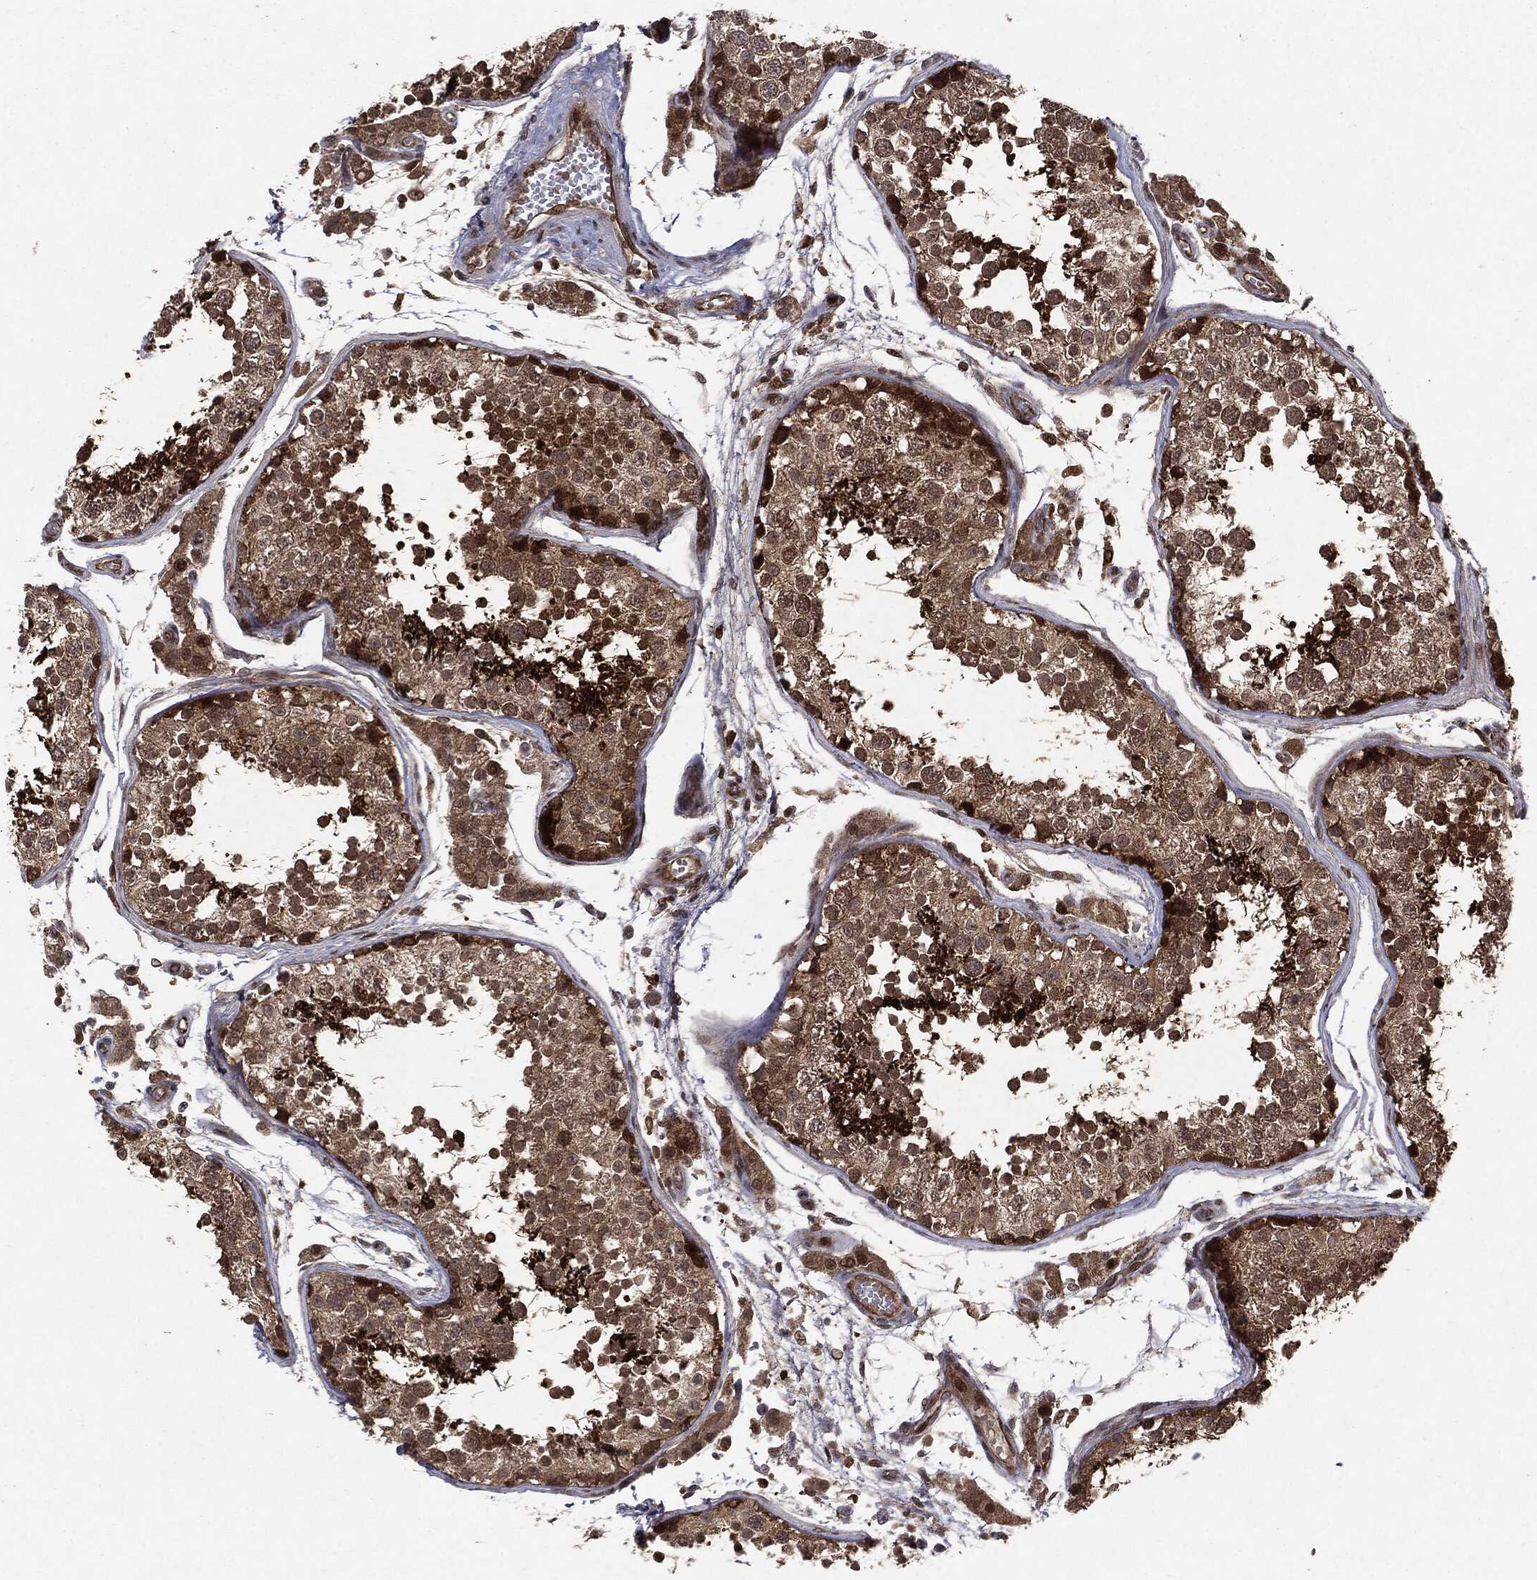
{"staining": {"intensity": "strong", "quantity": "25%-75%", "location": "cytoplasmic/membranous"}, "tissue": "testis", "cell_type": "Cells in seminiferous ducts", "image_type": "normal", "snomed": [{"axis": "morphology", "description": "Normal tissue, NOS"}, {"axis": "topography", "description": "Testis"}], "caption": "Approximately 25%-75% of cells in seminiferous ducts in benign testis exhibit strong cytoplasmic/membranous protein expression as visualized by brown immunohistochemical staining.", "gene": "OTUB1", "patient": {"sex": "male", "age": 29}}